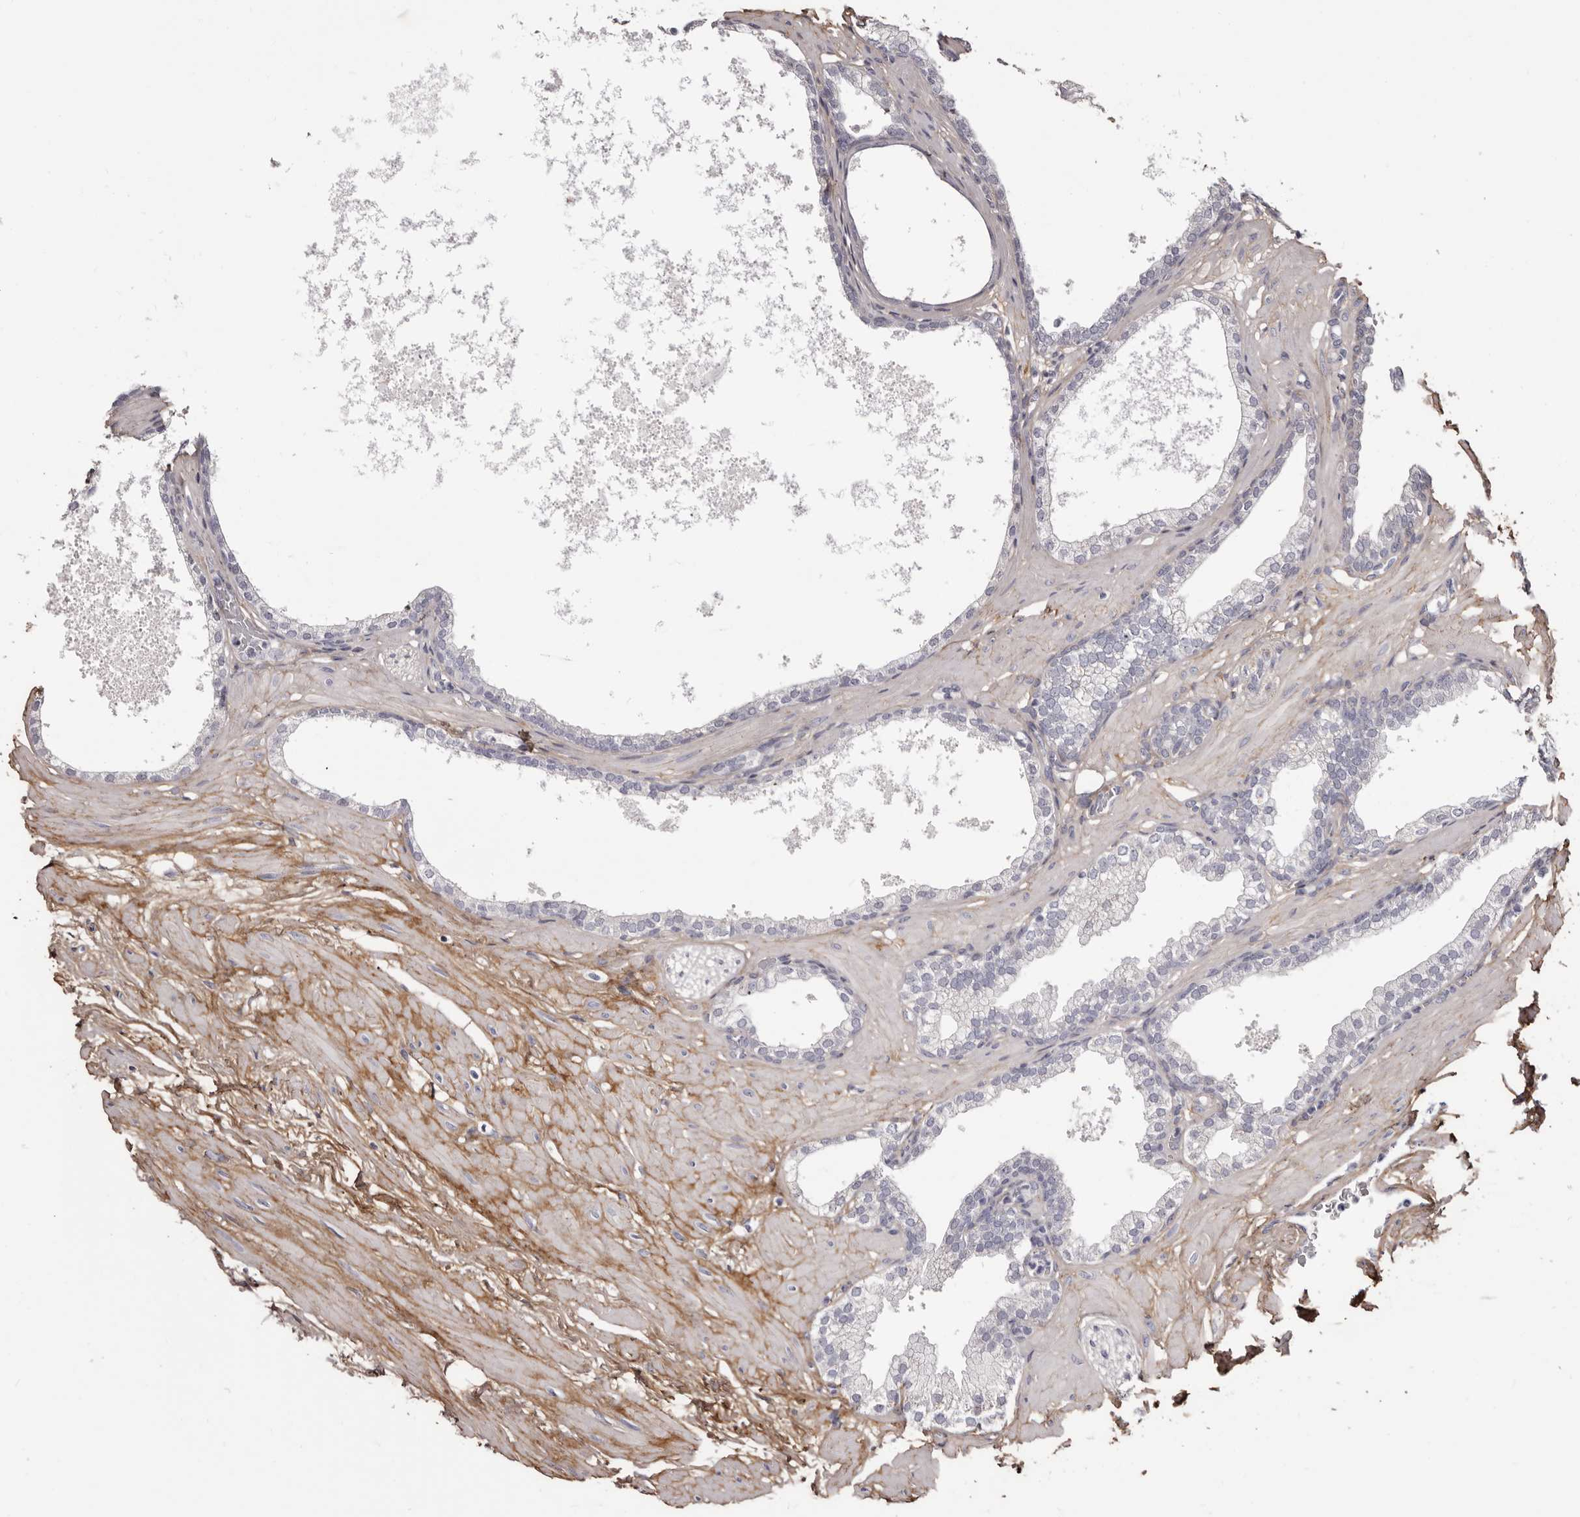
{"staining": {"intensity": "negative", "quantity": "none", "location": "none"}, "tissue": "prostate", "cell_type": "Glandular cells", "image_type": "normal", "snomed": [{"axis": "morphology", "description": "Normal tissue, NOS"}, {"axis": "morphology", "description": "Urothelial carcinoma, Low grade"}, {"axis": "topography", "description": "Urinary bladder"}, {"axis": "topography", "description": "Prostate"}], "caption": "Prostate stained for a protein using immunohistochemistry exhibits no expression glandular cells.", "gene": "COL6A1", "patient": {"sex": "male", "age": 60}}